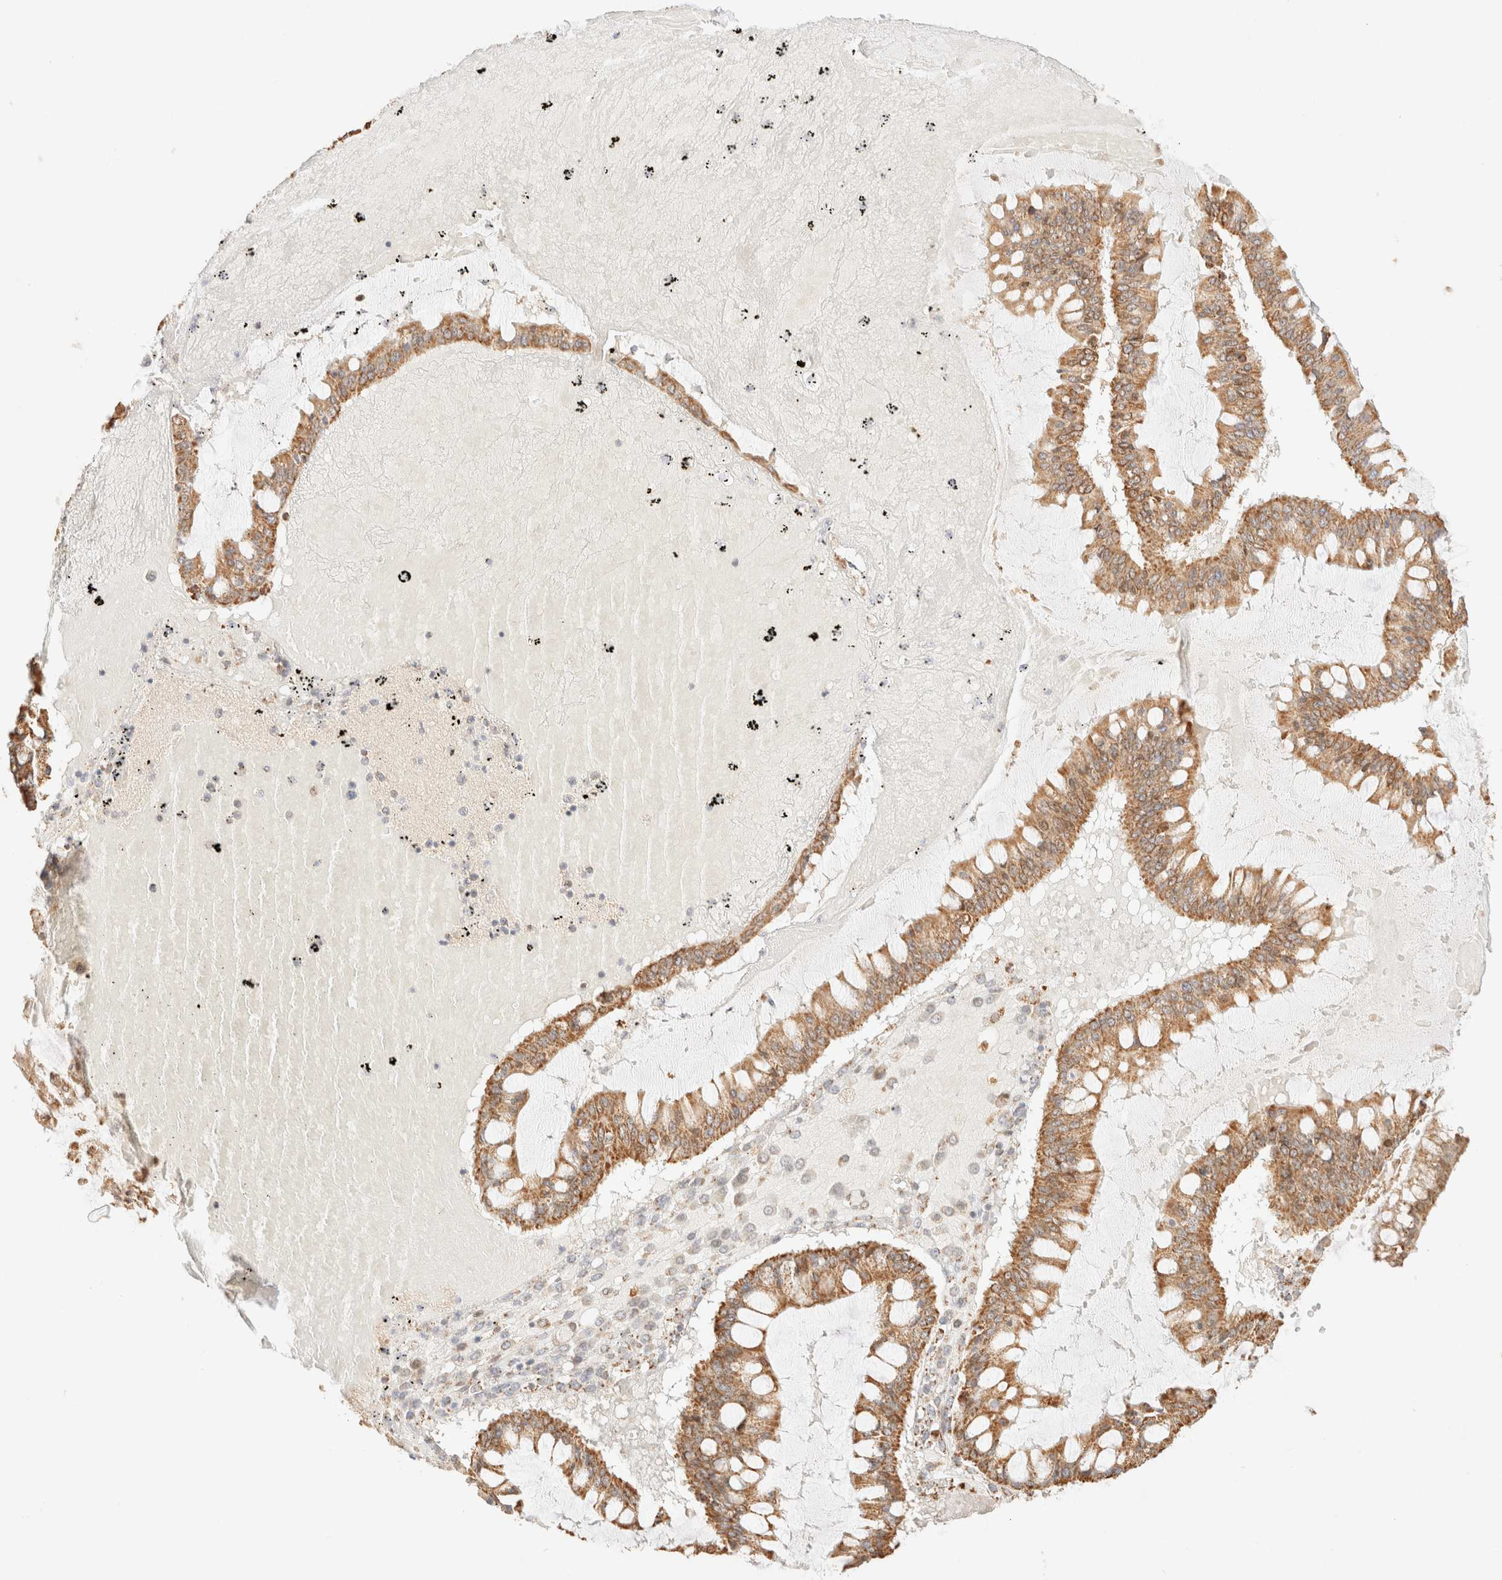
{"staining": {"intensity": "moderate", "quantity": ">75%", "location": "cytoplasmic/membranous"}, "tissue": "ovarian cancer", "cell_type": "Tumor cells", "image_type": "cancer", "snomed": [{"axis": "morphology", "description": "Cystadenocarcinoma, mucinous, NOS"}, {"axis": "topography", "description": "Ovary"}], "caption": "Immunohistochemical staining of ovarian mucinous cystadenocarcinoma shows moderate cytoplasmic/membranous protein staining in about >75% of tumor cells.", "gene": "TACO1", "patient": {"sex": "female", "age": 73}}